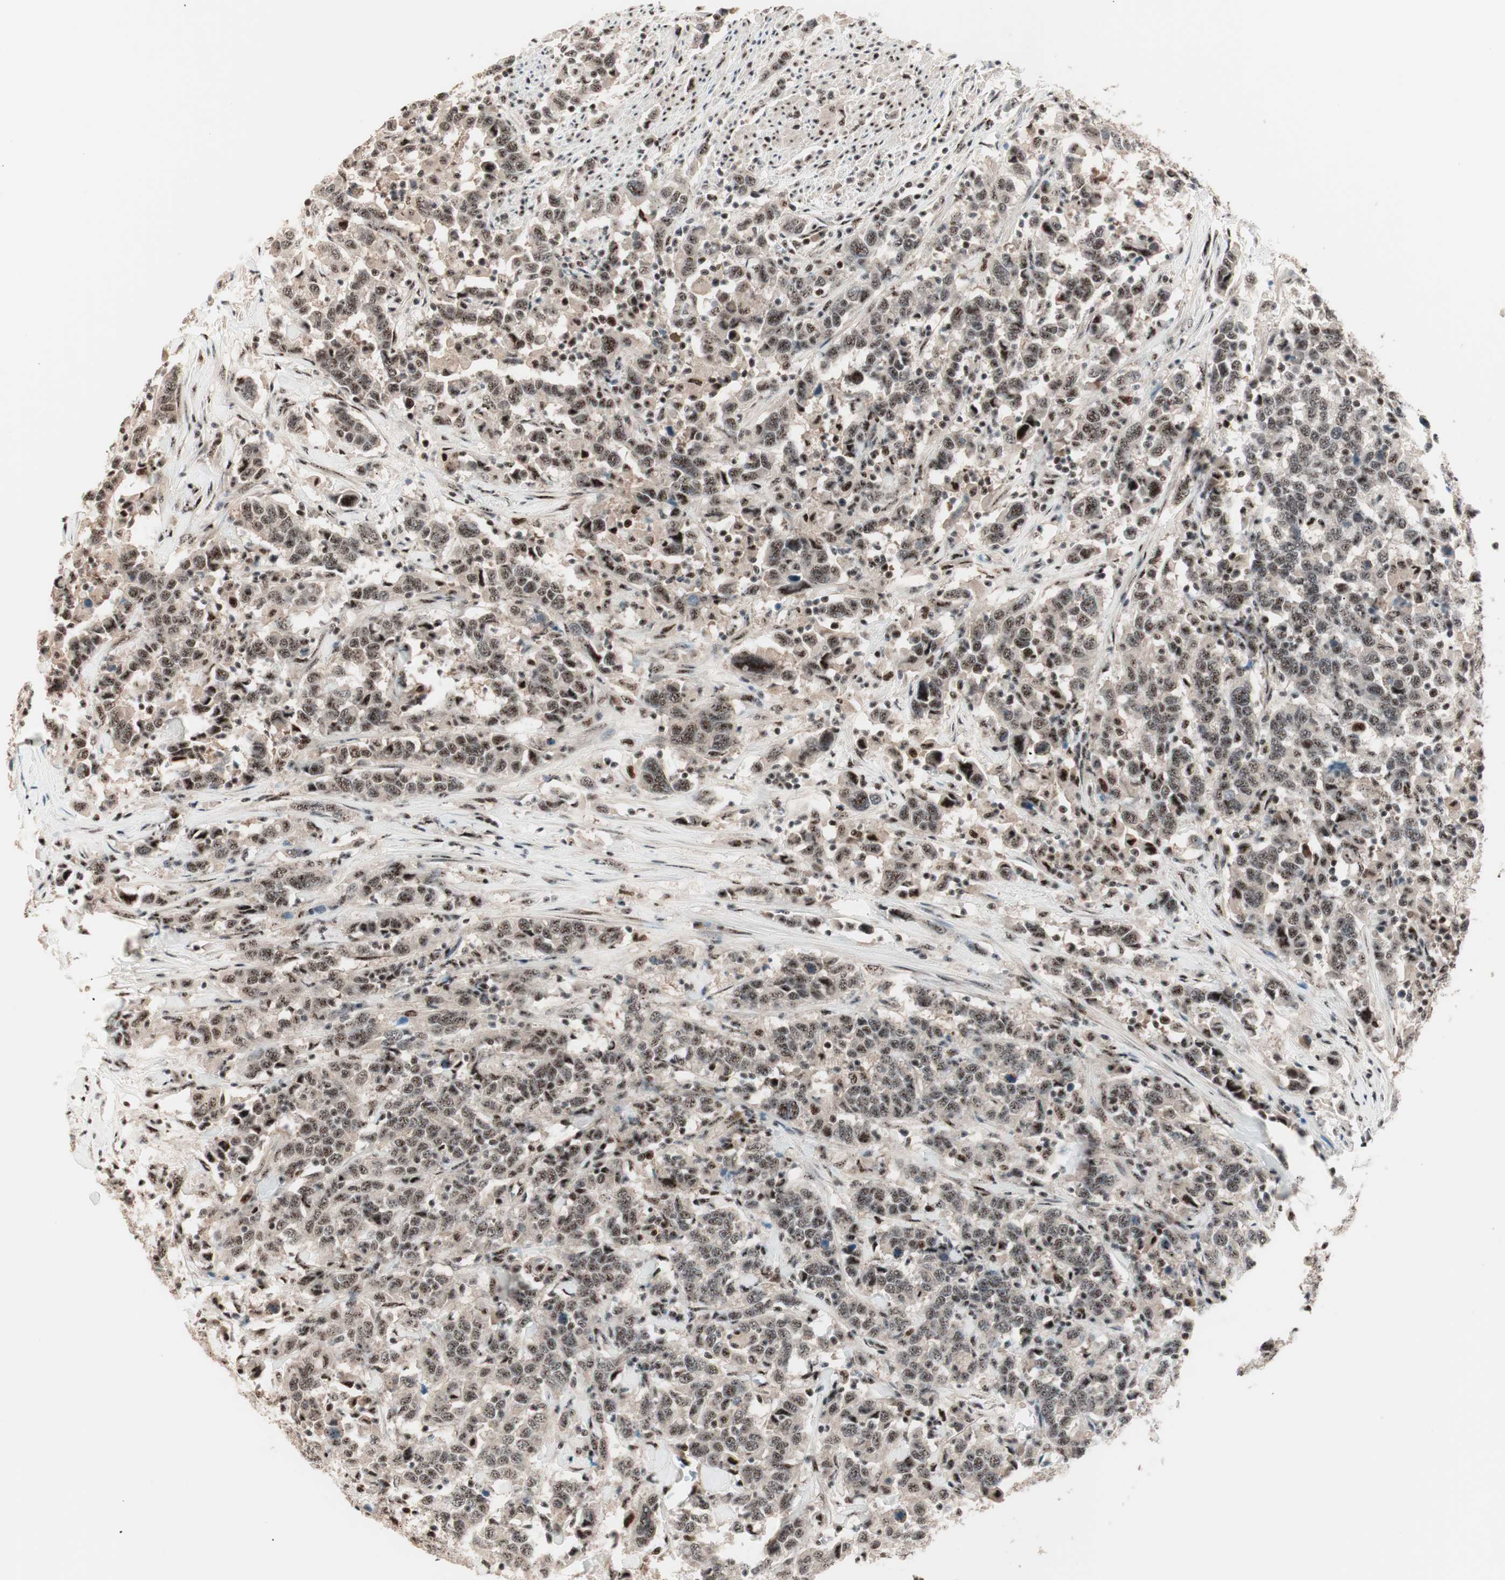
{"staining": {"intensity": "moderate", "quantity": ">75%", "location": "nuclear"}, "tissue": "urothelial cancer", "cell_type": "Tumor cells", "image_type": "cancer", "snomed": [{"axis": "morphology", "description": "Urothelial carcinoma, High grade"}, {"axis": "topography", "description": "Urinary bladder"}], "caption": "Moderate nuclear staining for a protein is appreciated in approximately >75% of tumor cells of urothelial cancer using immunohistochemistry.", "gene": "NR5A2", "patient": {"sex": "male", "age": 61}}